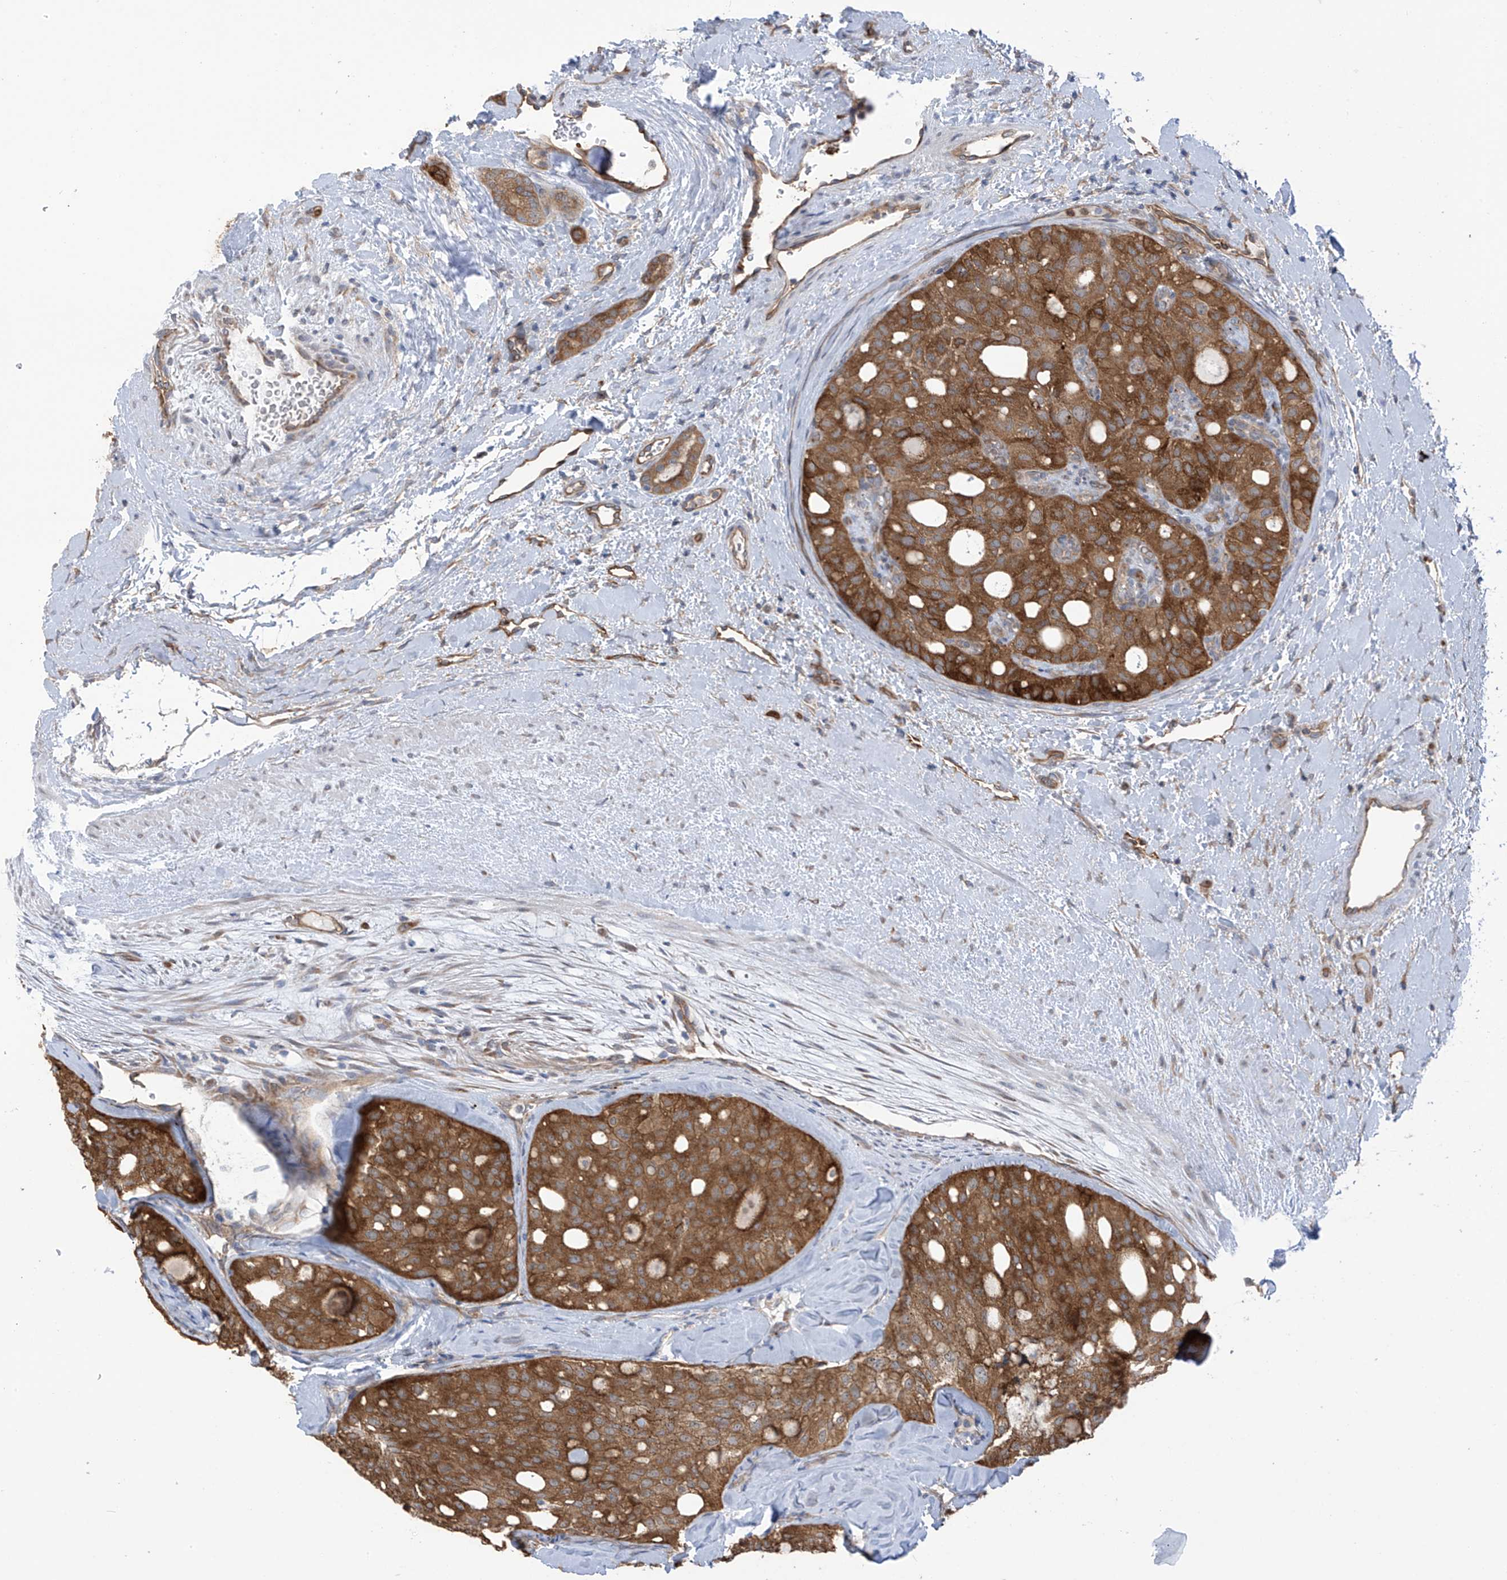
{"staining": {"intensity": "moderate", "quantity": ">75%", "location": "cytoplasmic/membranous"}, "tissue": "thyroid cancer", "cell_type": "Tumor cells", "image_type": "cancer", "snomed": [{"axis": "morphology", "description": "Follicular adenoma carcinoma, NOS"}, {"axis": "topography", "description": "Thyroid gland"}], "caption": "Immunohistochemical staining of human thyroid cancer (follicular adenoma carcinoma) reveals medium levels of moderate cytoplasmic/membranous positivity in about >75% of tumor cells.", "gene": "KIAA1522", "patient": {"sex": "male", "age": 75}}